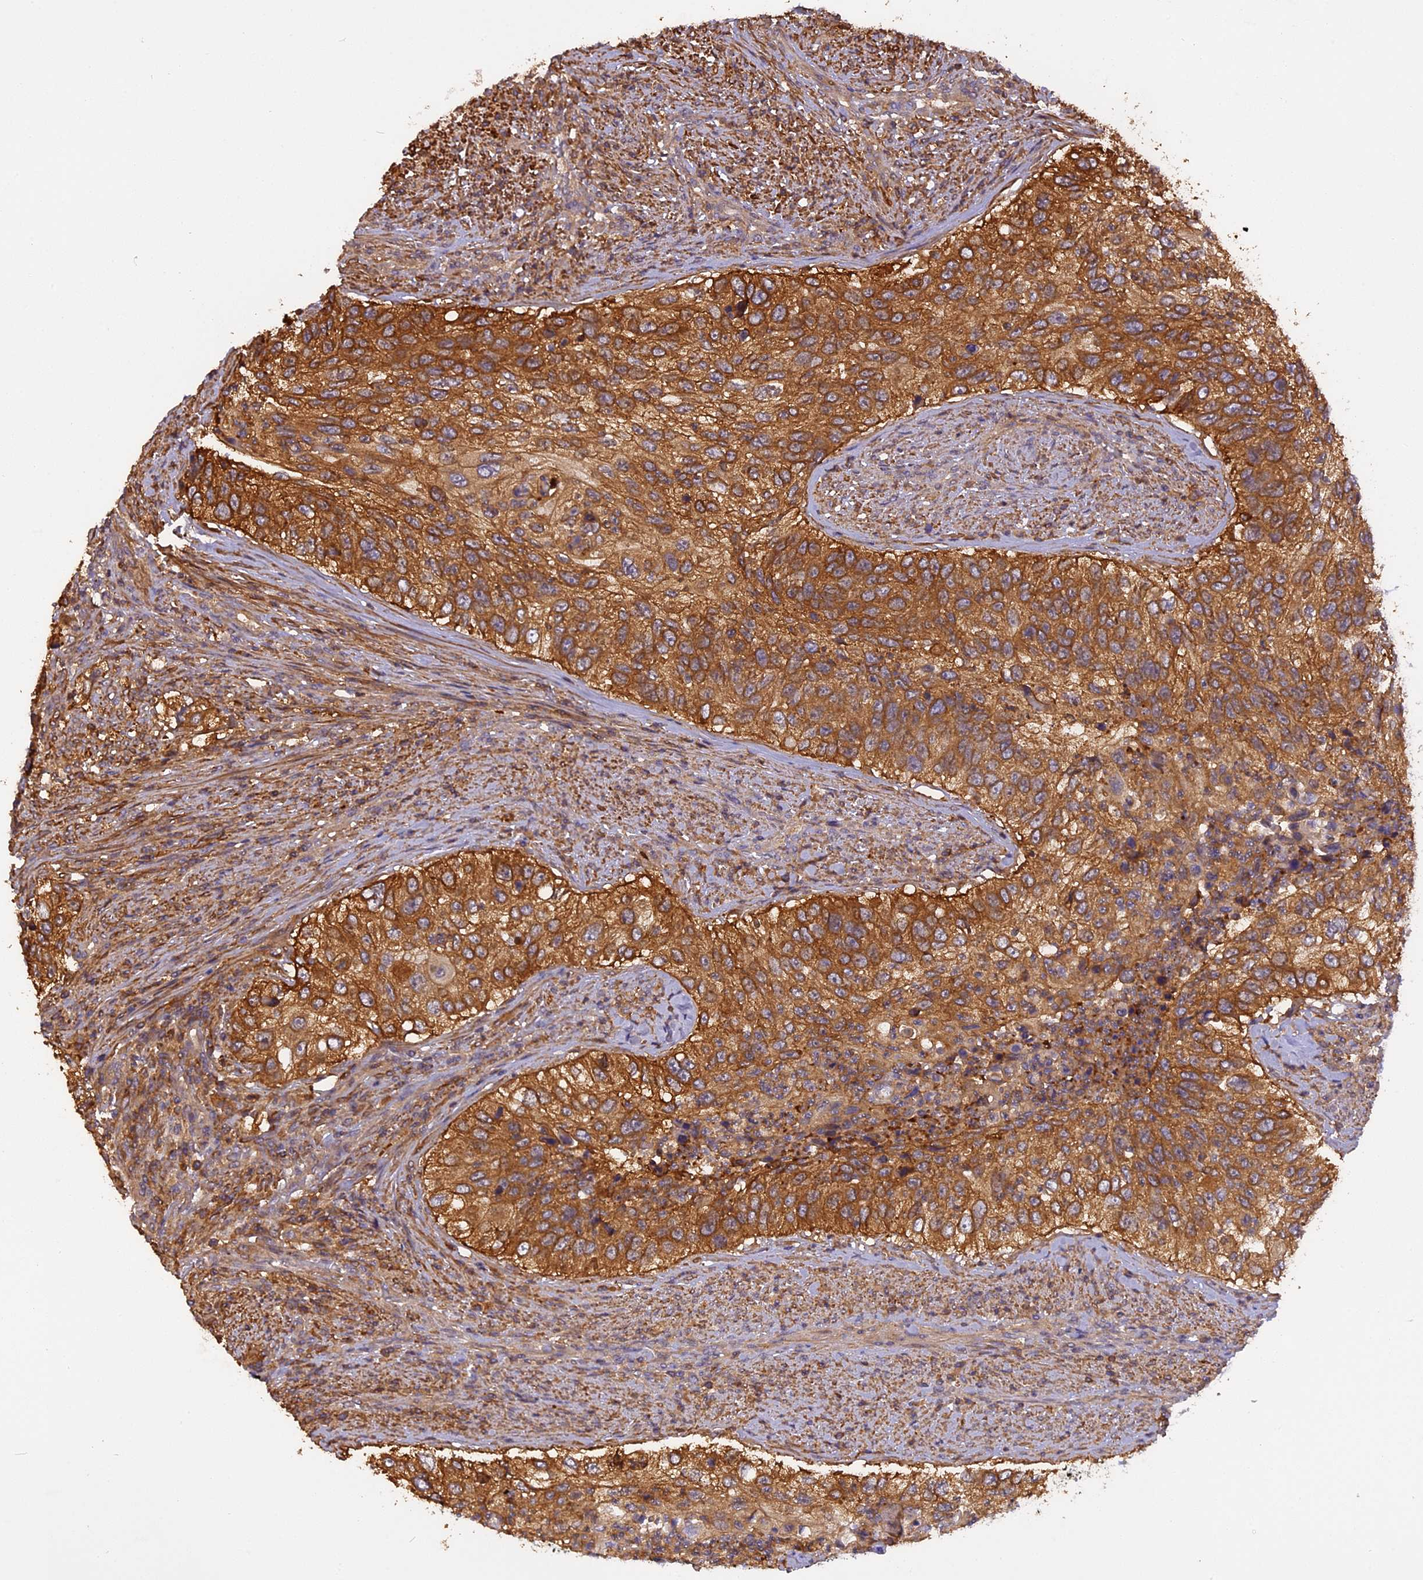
{"staining": {"intensity": "strong", "quantity": ">75%", "location": "cytoplasmic/membranous"}, "tissue": "urothelial cancer", "cell_type": "Tumor cells", "image_type": "cancer", "snomed": [{"axis": "morphology", "description": "Urothelial carcinoma, High grade"}, {"axis": "topography", "description": "Urinary bladder"}], "caption": "IHC (DAB) staining of human urothelial carcinoma (high-grade) exhibits strong cytoplasmic/membranous protein staining in approximately >75% of tumor cells. The staining was performed using DAB (3,3'-diaminobenzidine), with brown indicating positive protein expression. Nuclei are stained blue with hematoxylin.", "gene": "STOML1", "patient": {"sex": "female", "age": 60}}